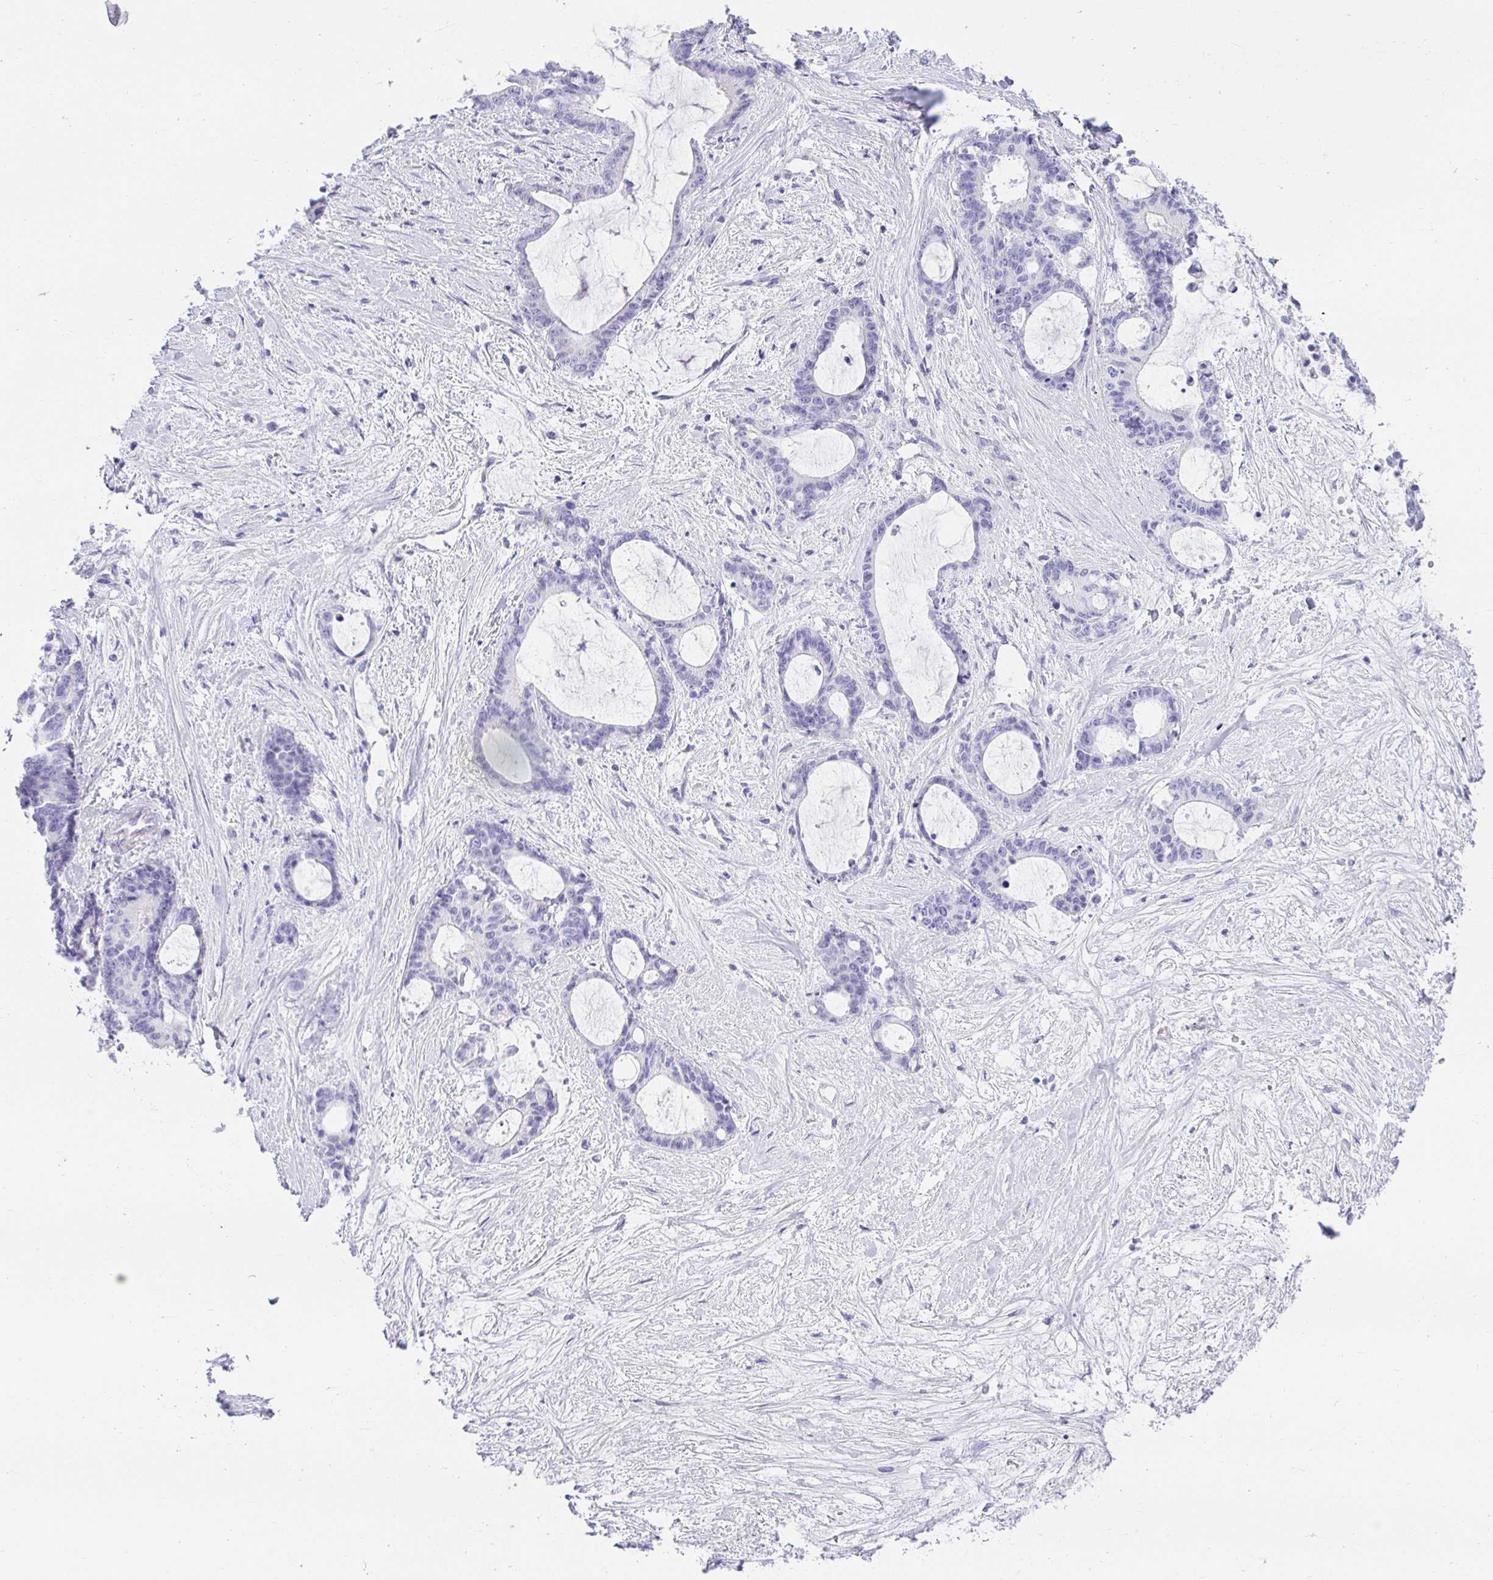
{"staining": {"intensity": "negative", "quantity": "none", "location": "none"}, "tissue": "liver cancer", "cell_type": "Tumor cells", "image_type": "cancer", "snomed": [{"axis": "morphology", "description": "Normal tissue, NOS"}, {"axis": "morphology", "description": "Cholangiocarcinoma"}, {"axis": "topography", "description": "Liver"}, {"axis": "topography", "description": "Peripheral nerve tissue"}], "caption": "Tumor cells are negative for brown protein staining in liver cholangiocarcinoma.", "gene": "CHAT", "patient": {"sex": "female", "age": 73}}